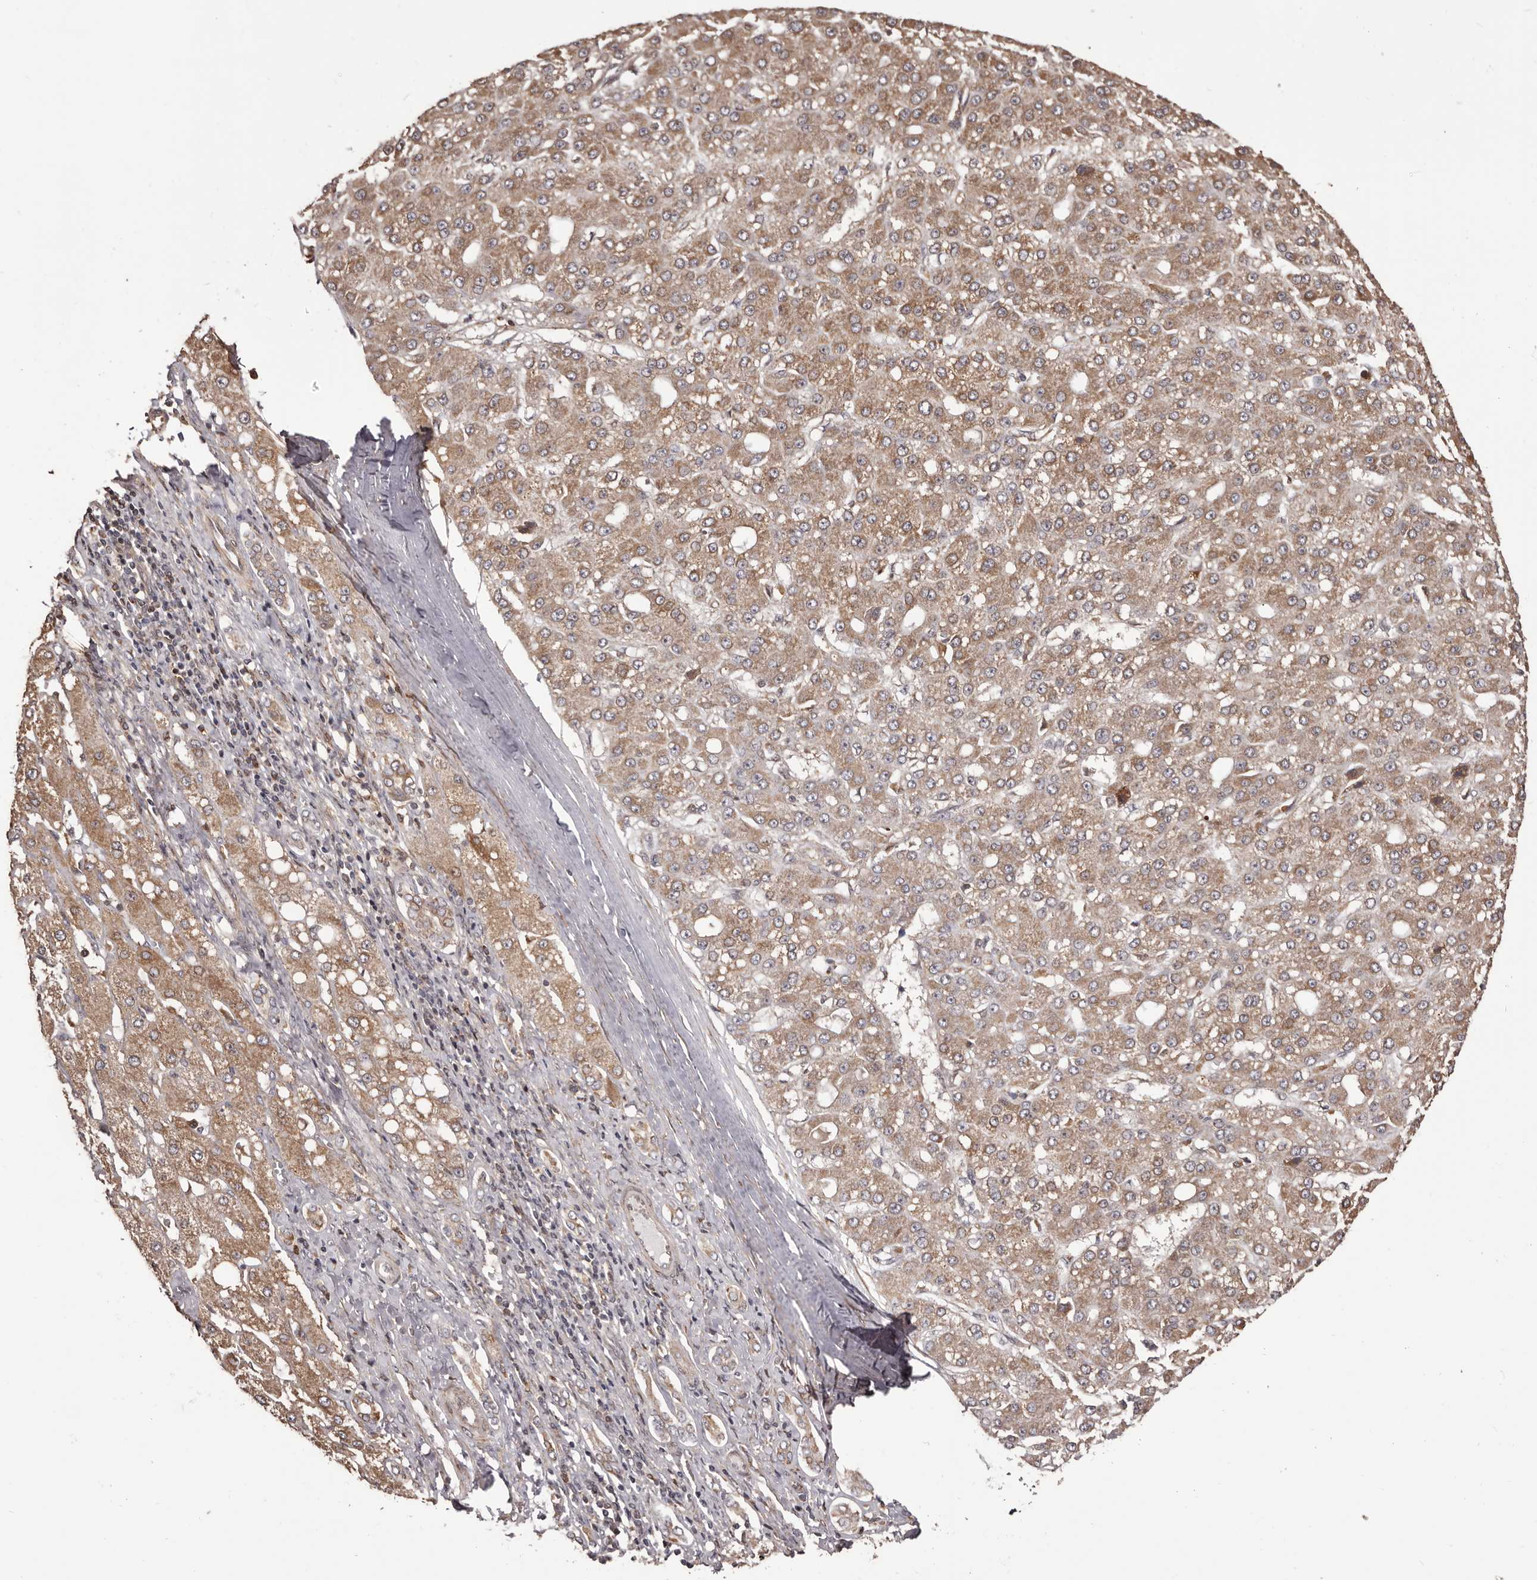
{"staining": {"intensity": "moderate", "quantity": ">75%", "location": "cytoplasmic/membranous"}, "tissue": "liver cancer", "cell_type": "Tumor cells", "image_type": "cancer", "snomed": [{"axis": "morphology", "description": "Carcinoma, Hepatocellular, NOS"}, {"axis": "topography", "description": "Liver"}], "caption": "Protein expression analysis of human liver cancer (hepatocellular carcinoma) reveals moderate cytoplasmic/membranous positivity in approximately >75% of tumor cells. (DAB (3,3'-diaminobenzidine) = brown stain, brightfield microscopy at high magnification).", "gene": "ZCCHC7", "patient": {"sex": "male", "age": 67}}